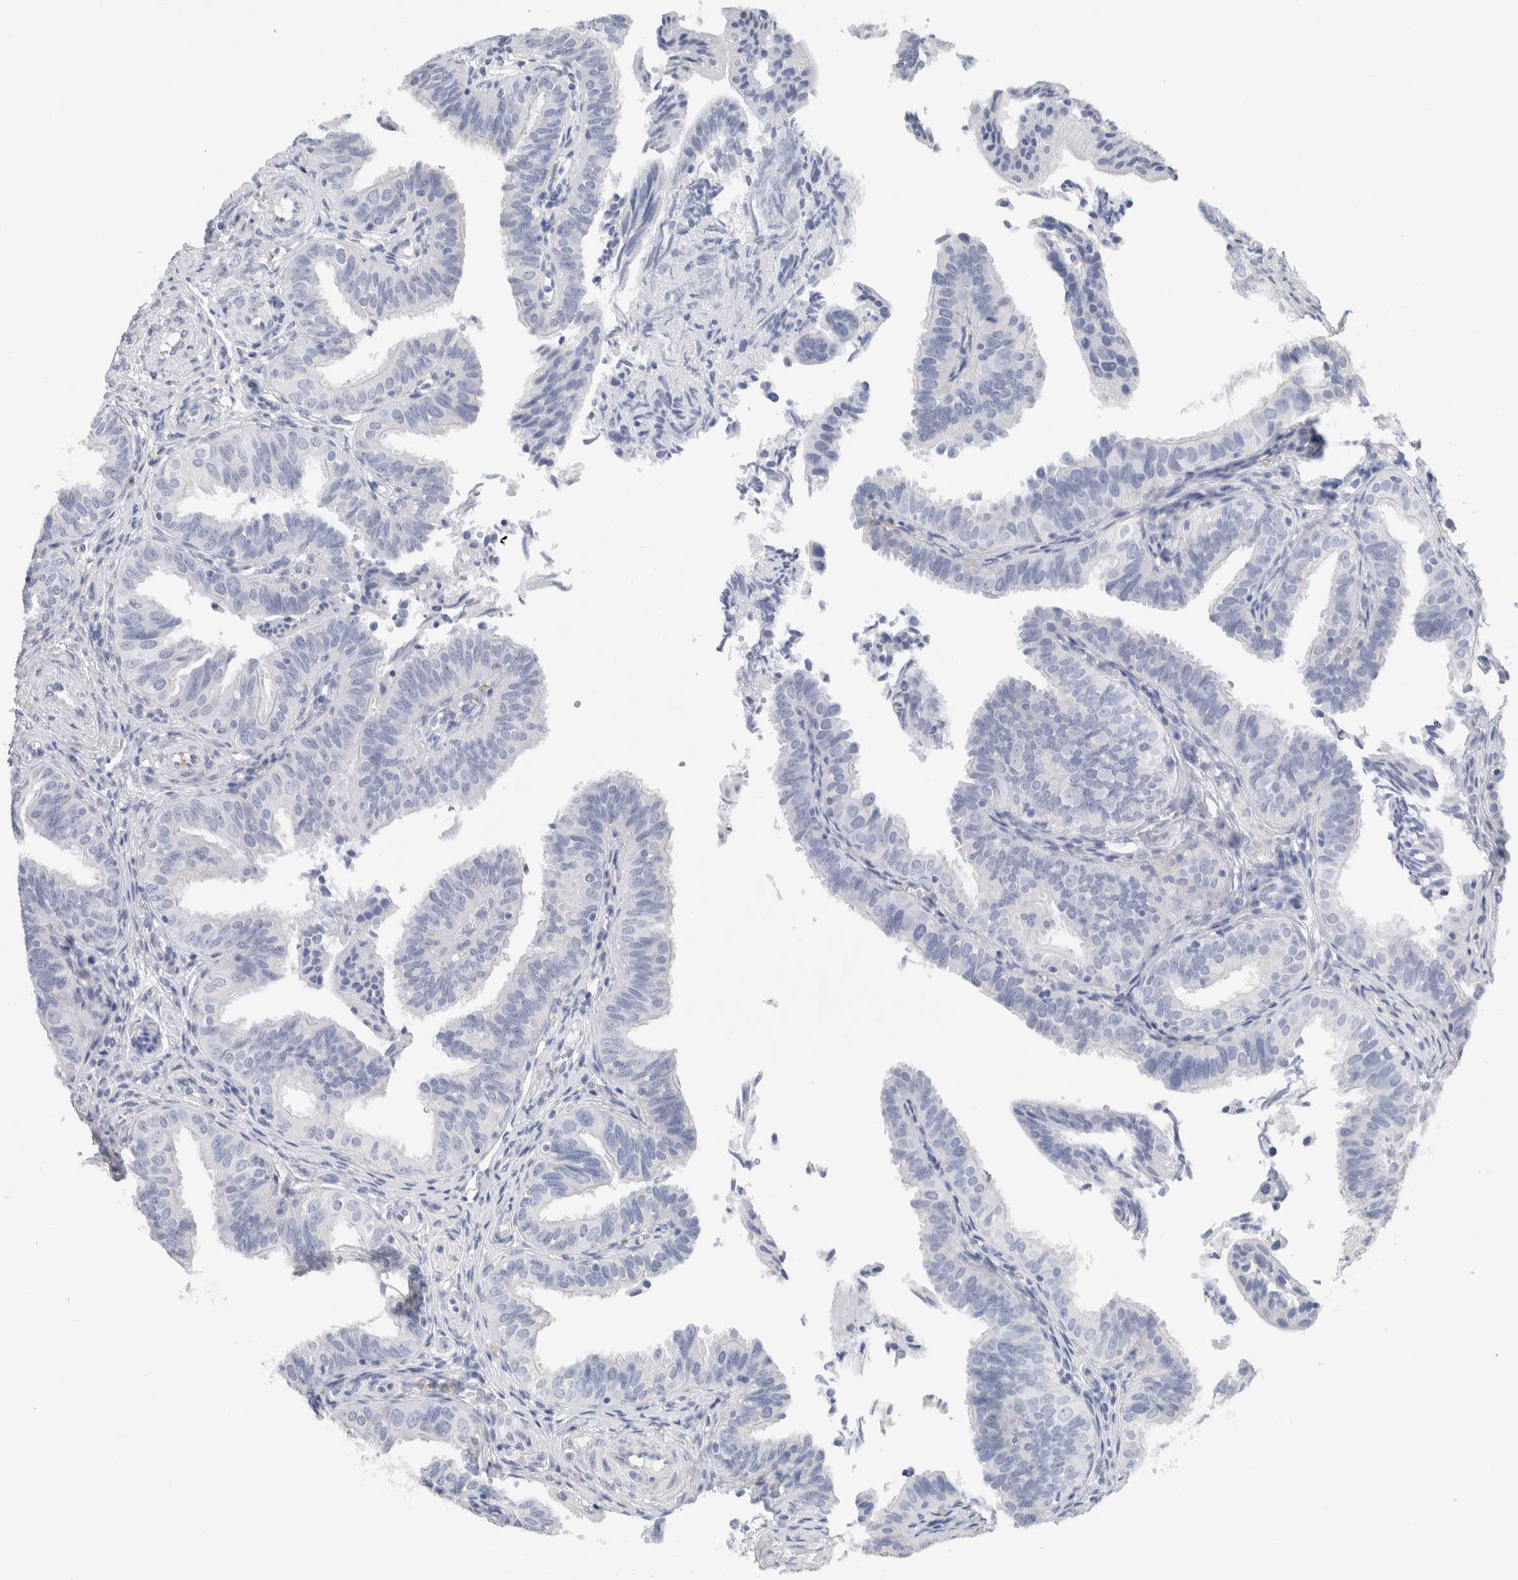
{"staining": {"intensity": "negative", "quantity": "none", "location": "none"}, "tissue": "fallopian tube", "cell_type": "Glandular cells", "image_type": "normal", "snomed": [{"axis": "morphology", "description": "Normal tissue, NOS"}, {"axis": "topography", "description": "Fallopian tube"}], "caption": "This is an immunohistochemistry photomicrograph of unremarkable fallopian tube. There is no staining in glandular cells.", "gene": "NCF2", "patient": {"sex": "female", "age": 35}}